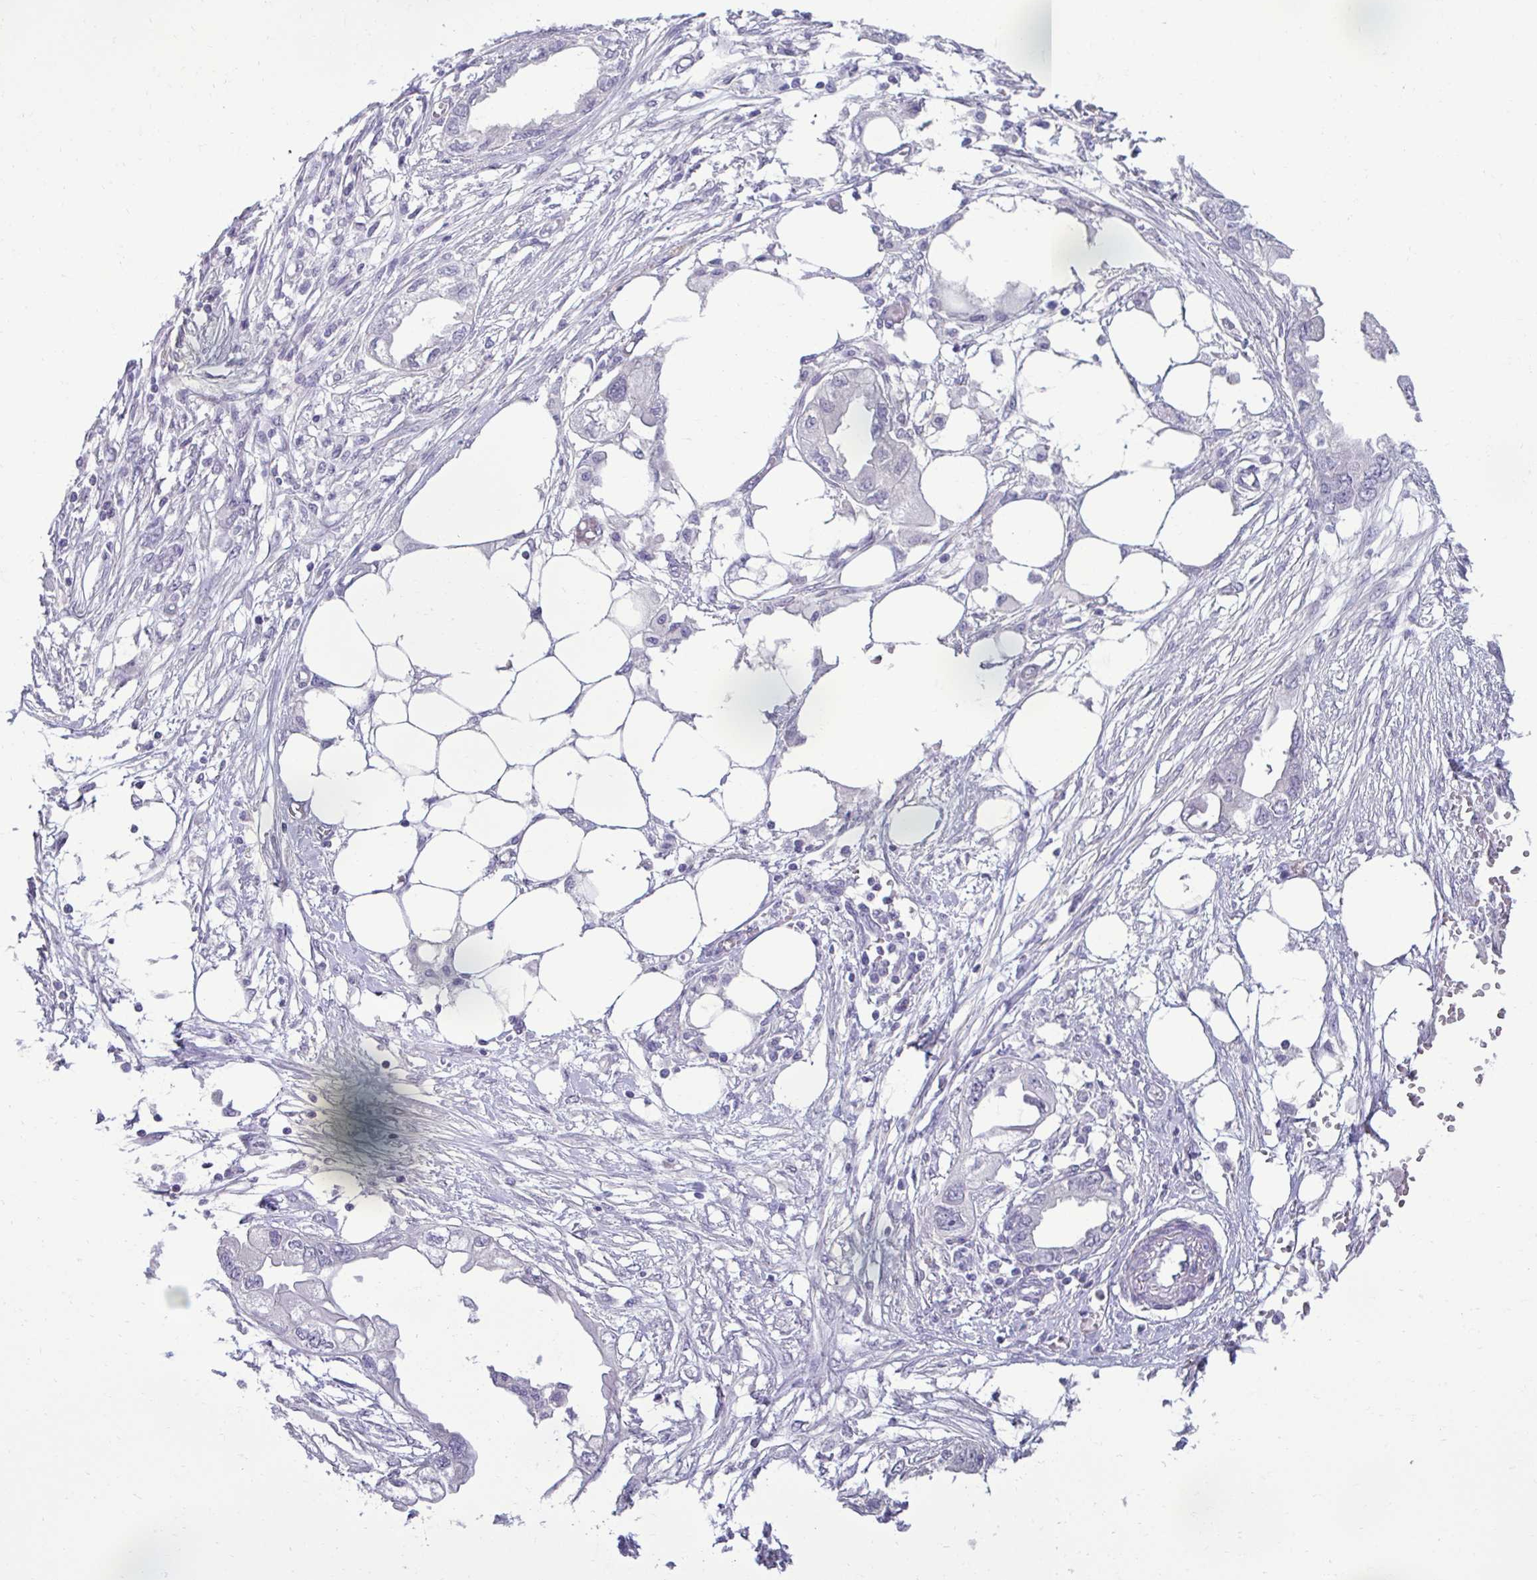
{"staining": {"intensity": "negative", "quantity": "none", "location": "none"}, "tissue": "endometrial cancer", "cell_type": "Tumor cells", "image_type": "cancer", "snomed": [{"axis": "morphology", "description": "Adenocarcinoma, NOS"}, {"axis": "morphology", "description": "Adenocarcinoma, metastatic, NOS"}, {"axis": "topography", "description": "Adipose tissue"}, {"axis": "topography", "description": "Endometrium"}], "caption": "Tumor cells are negative for brown protein staining in endometrial cancer.", "gene": "SLC30A3", "patient": {"sex": "female", "age": 67}}